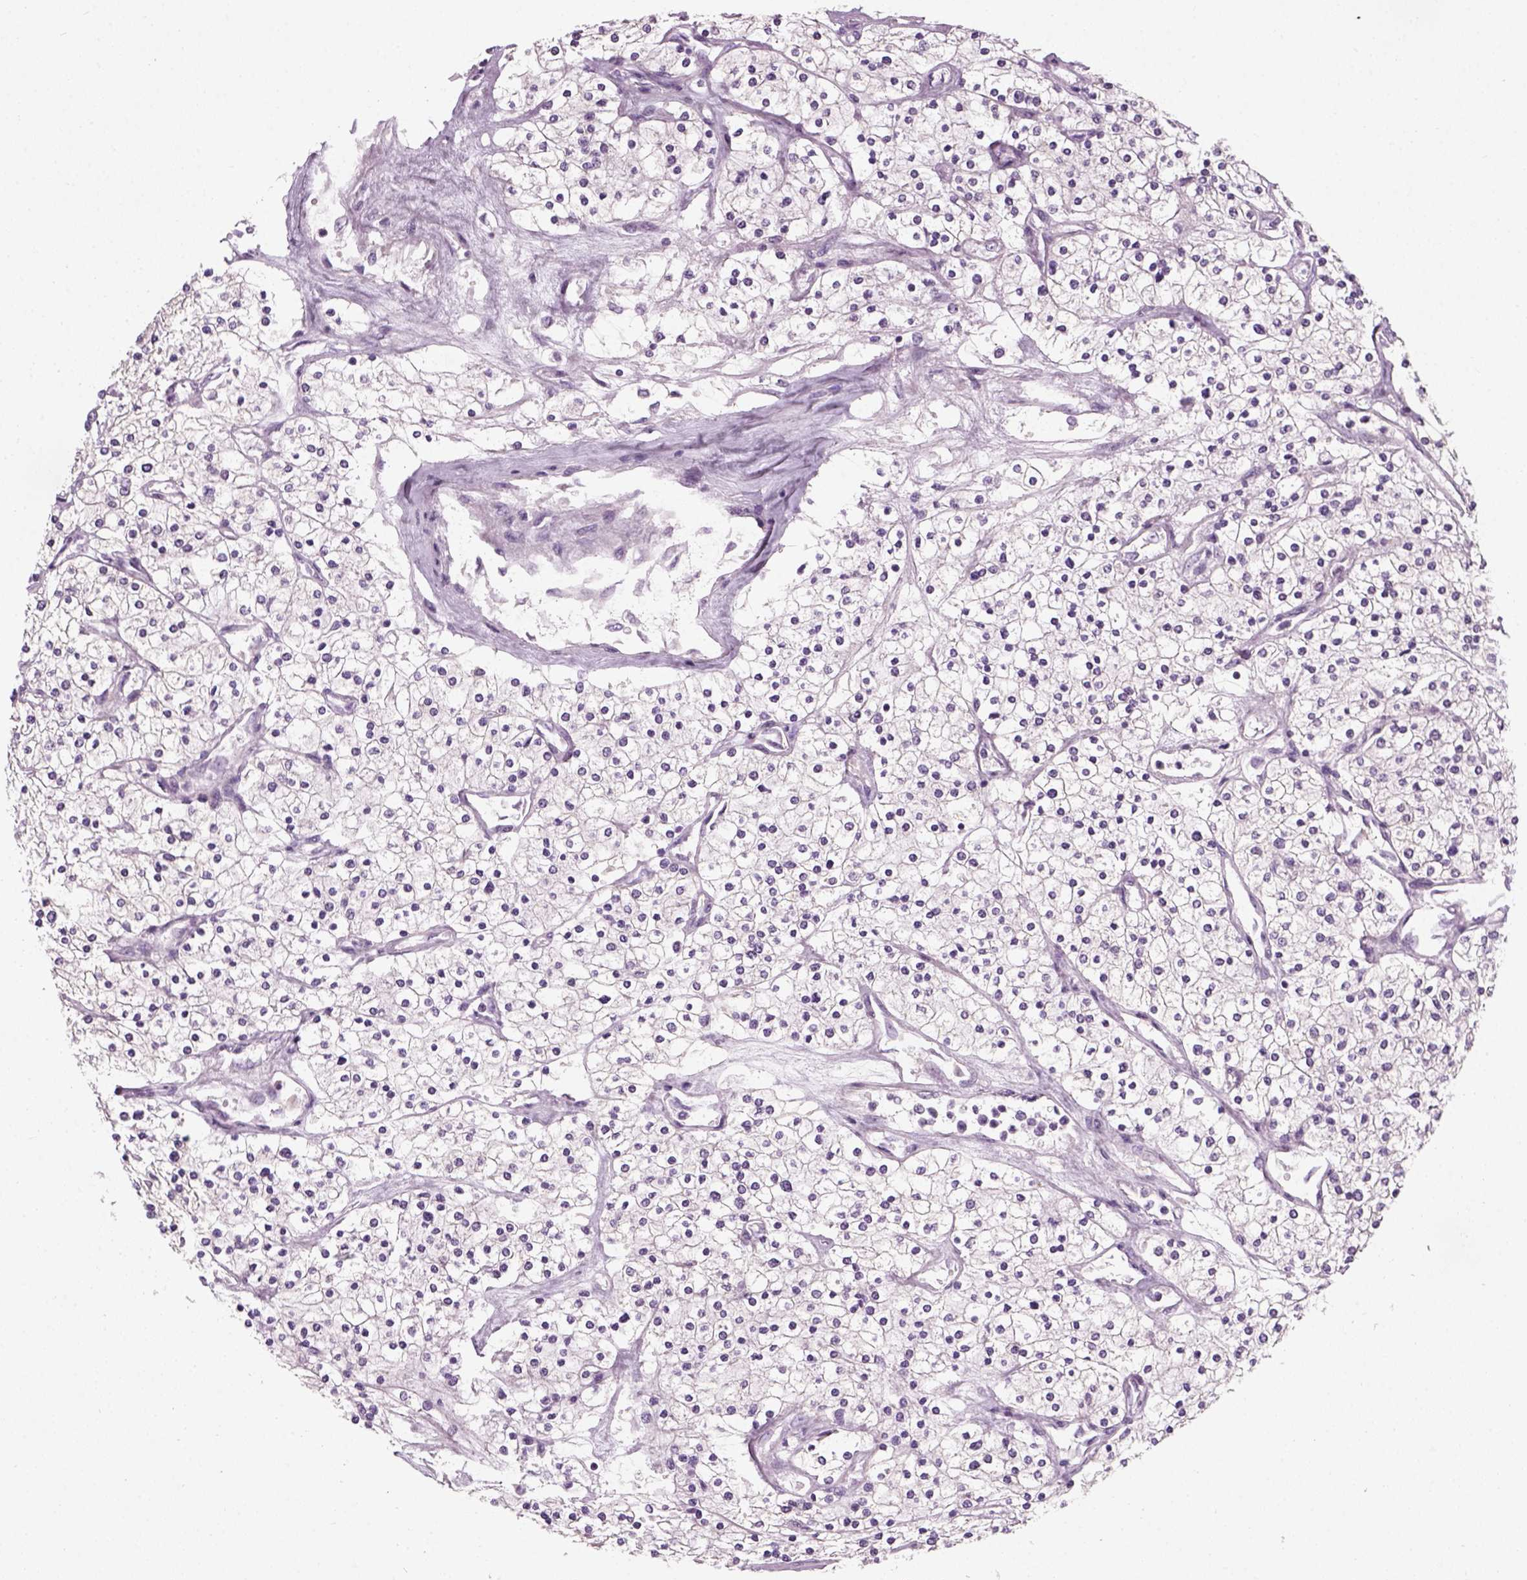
{"staining": {"intensity": "negative", "quantity": "none", "location": "none"}, "tissue": "renal cancer", "cell_type": "Tumor cells", "image_type": "cancer", "snomed": [{"axis": "morphology", "description": "Adenocarcinoma, NOS"}, {"axis": "topography", "description": "Kidney"}], "caption": "Tumor cells are negative for protein expression in human renal cancer (adenocarcinoma). (DAB IHC with hematoxylin counter stain).", "gene": "ELOVL3", "patient": {"sex": "male", "age": 80}}